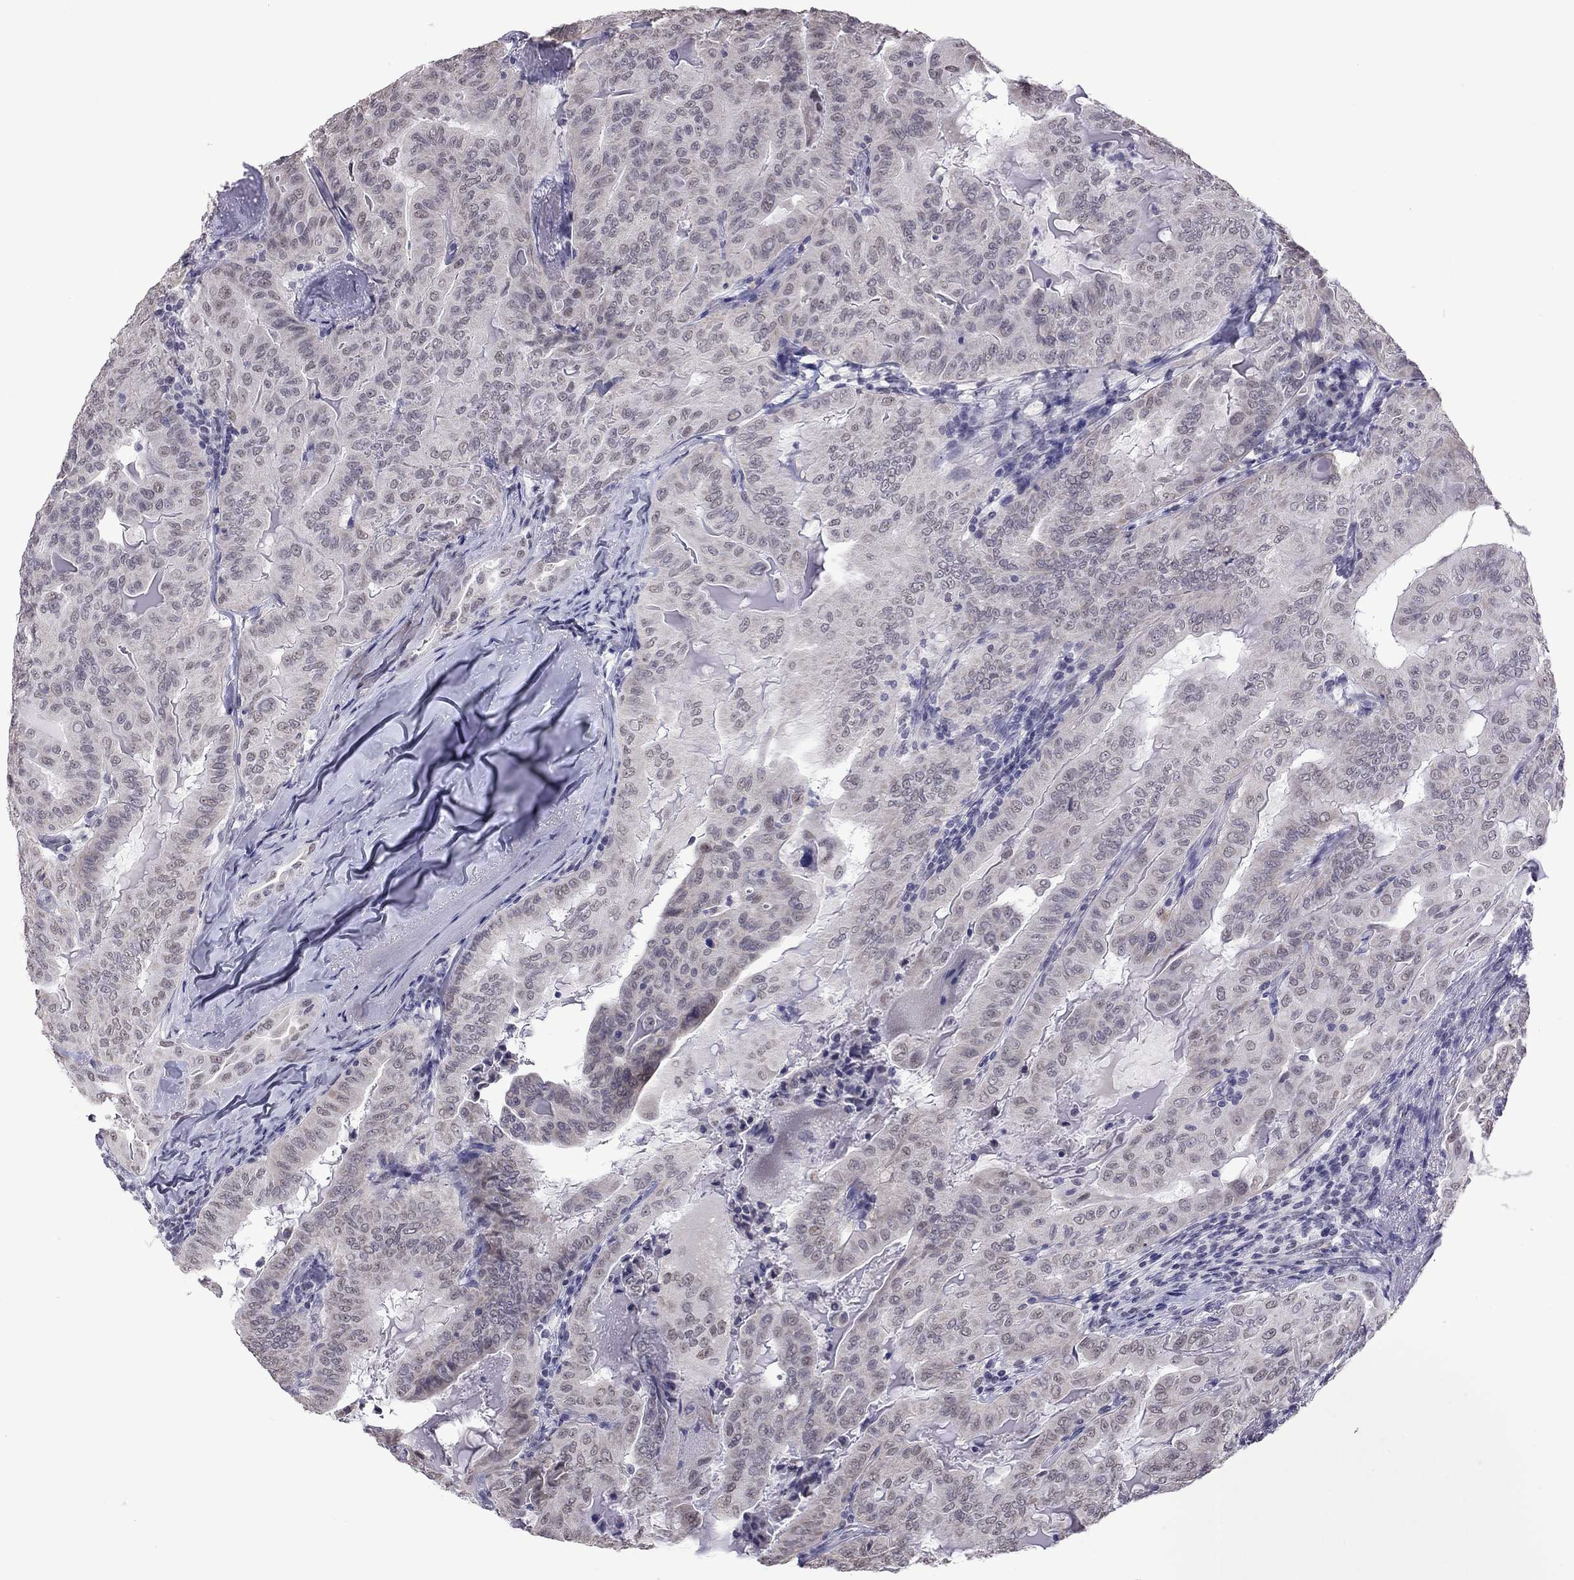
{"staining": {"intensity": "negative", "quantity": "none", "location": "none"}, "tissue": "thyroid cancer", "cell_type": "Tumor cells", "image_type": "cancer", "snomed": [{"axis": "morphology", "description": "Papillary adenocarcinoma, NOS"}, {"axis": "topography", "description": "Thyroid gland"}], "caption": "A micrograph of thyroid papillary adenocarcinoma stained for a protein shows no brown staining in tumor cells.", "gene": "PPP1R3A", "patient": {"sex": "female", "age": 68}}